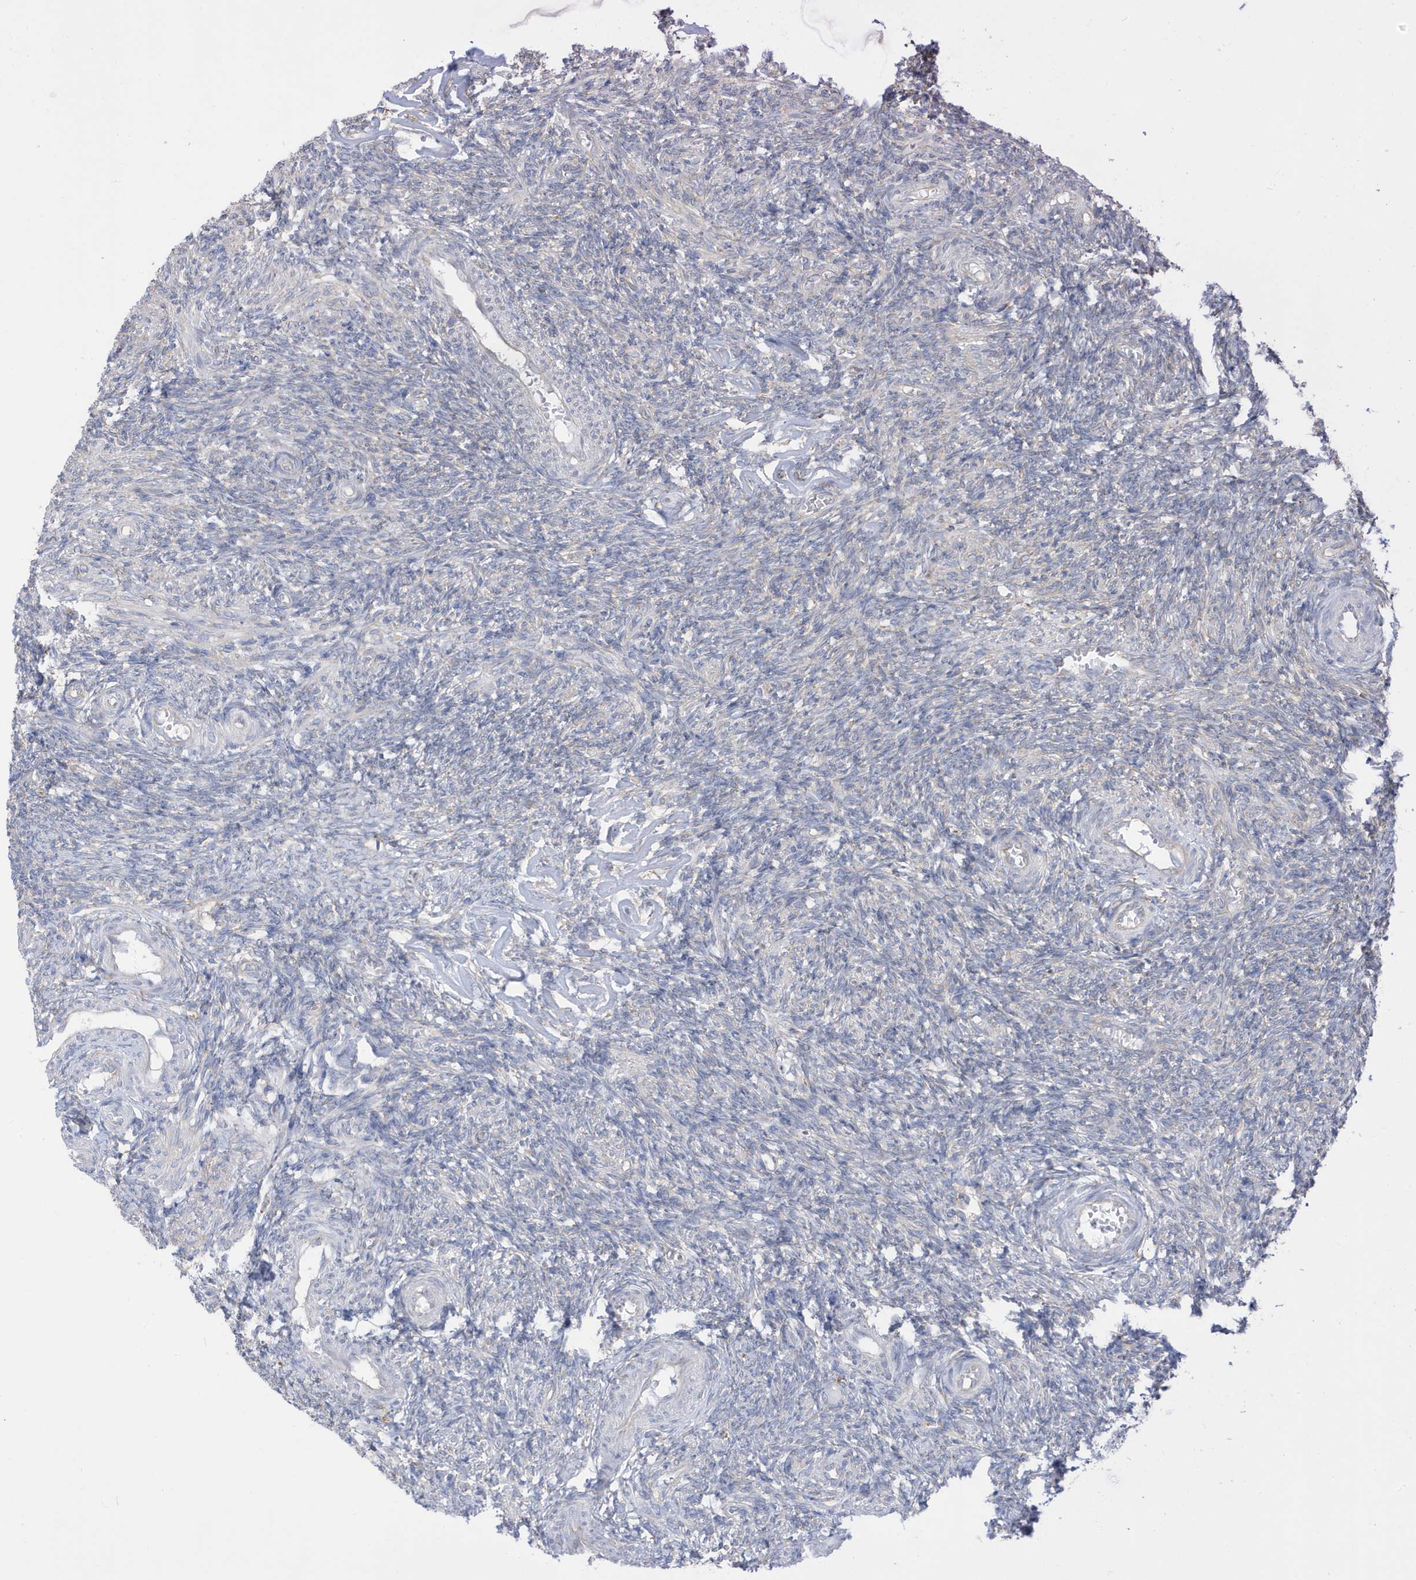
{"staining": {"intensity": "negative", "quantity": "none", "location": "none"}, "tissue": "ovary", "cell_type": "Ovarian stroma cells", "image_type": "normal", "snomed": [{"axis": "morphology", "description": "Normal tissue, NOS"}, {"axis": "topography", "description": "Ovary"}], "caption": "Image shows no significant protein staining in ovarian stroma cells of benign ovary.", "gene": "PDIA6", "patient": {"sex": "female", "age": 27}}